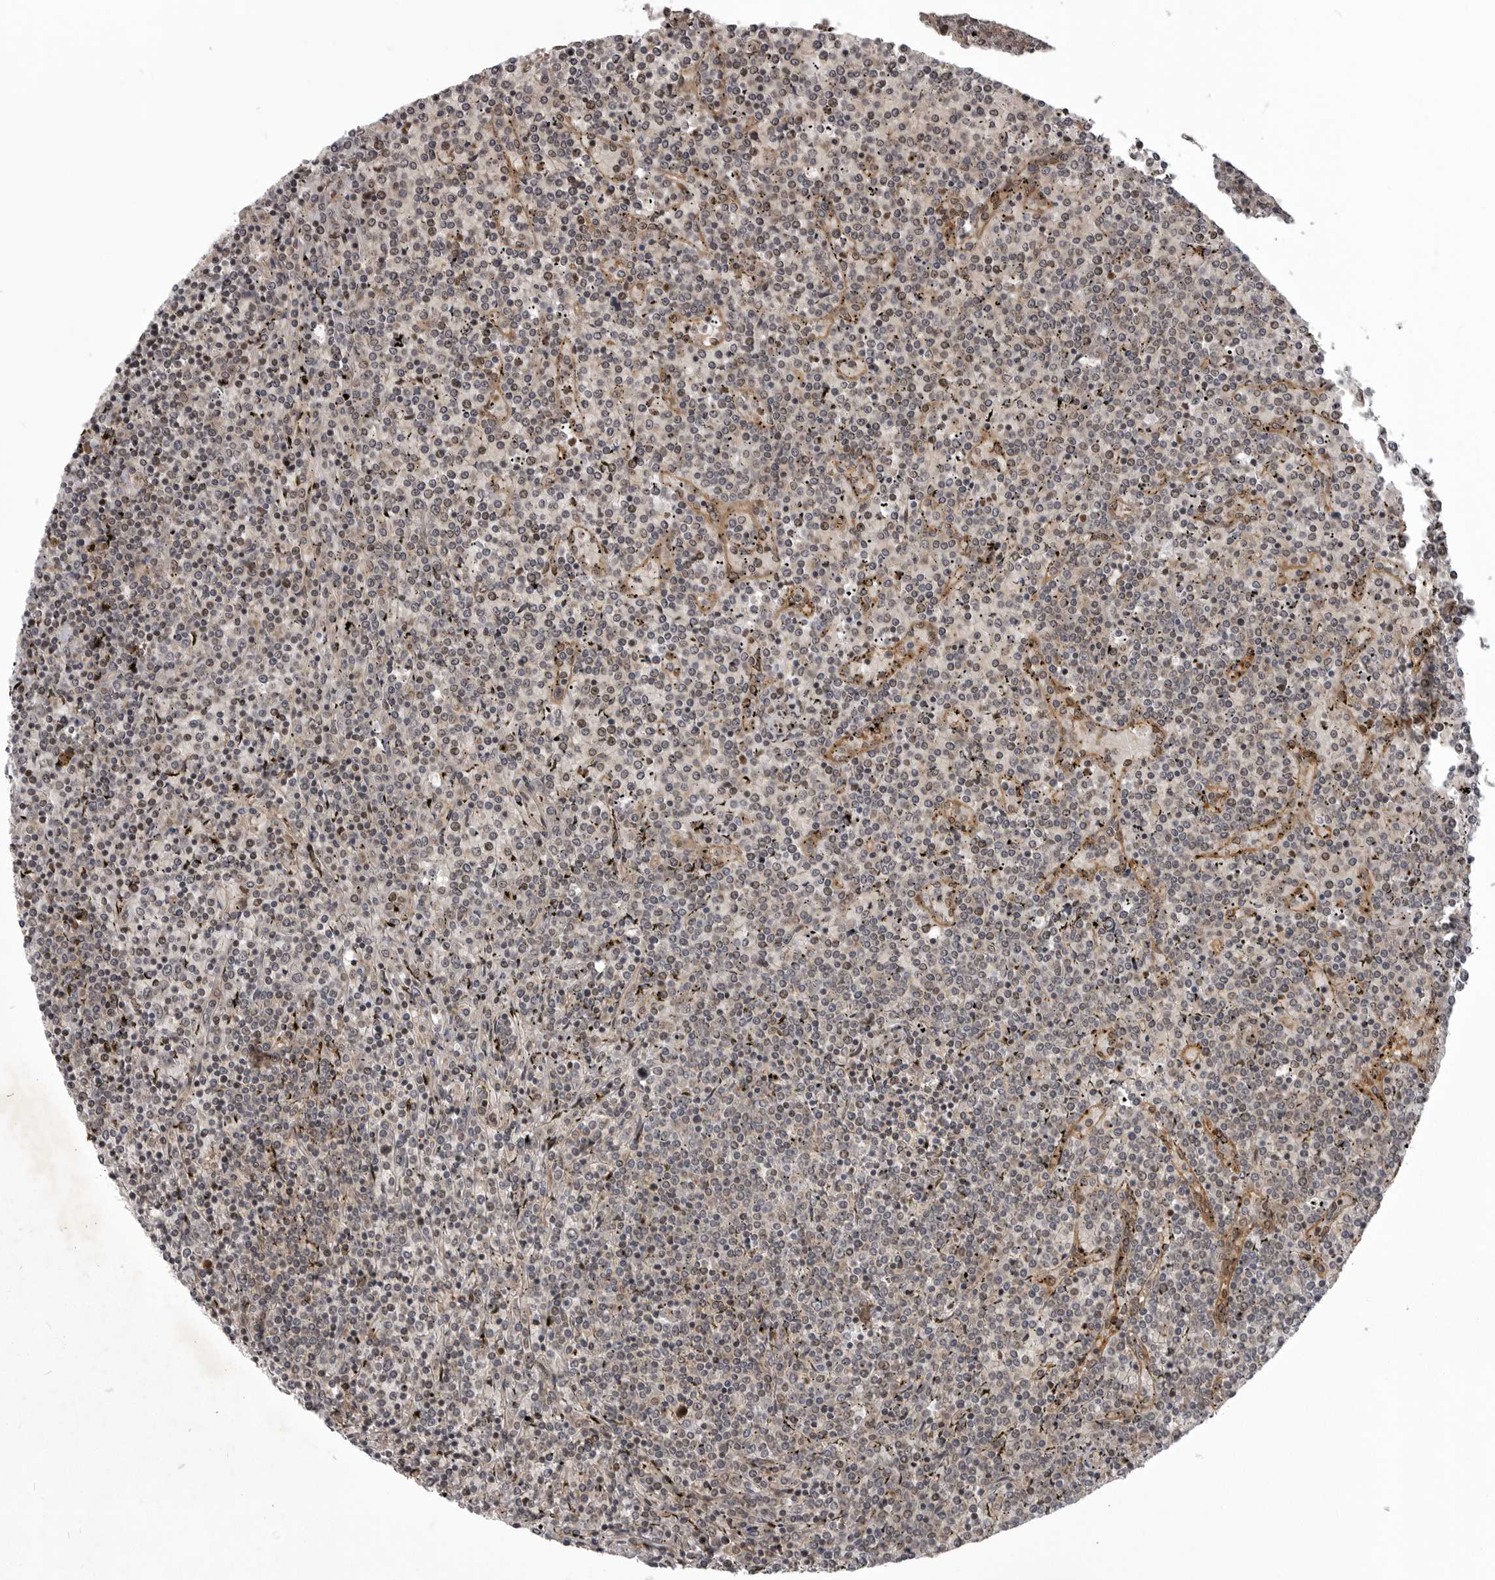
{"staining": {"intensity": "negative", "quantity": "none", "location": "none"}, "tissue": "lymphoma", "cell_type": "Tumor cells", "image_type": "cancer", "snomed": [{"axis": "morphology", "description": "Malignant lymphoma, non-Hodgkin's type, Low grade"}, {"axis": "topography", "description": "Spleen"}], "caption": "An image of human malignant lymphoma, non-Hodgkin's type (low-grade) is negative for staining in tumor cells.", "gene": "SNX16", "patient": {"sex": "female", "age": 19}}